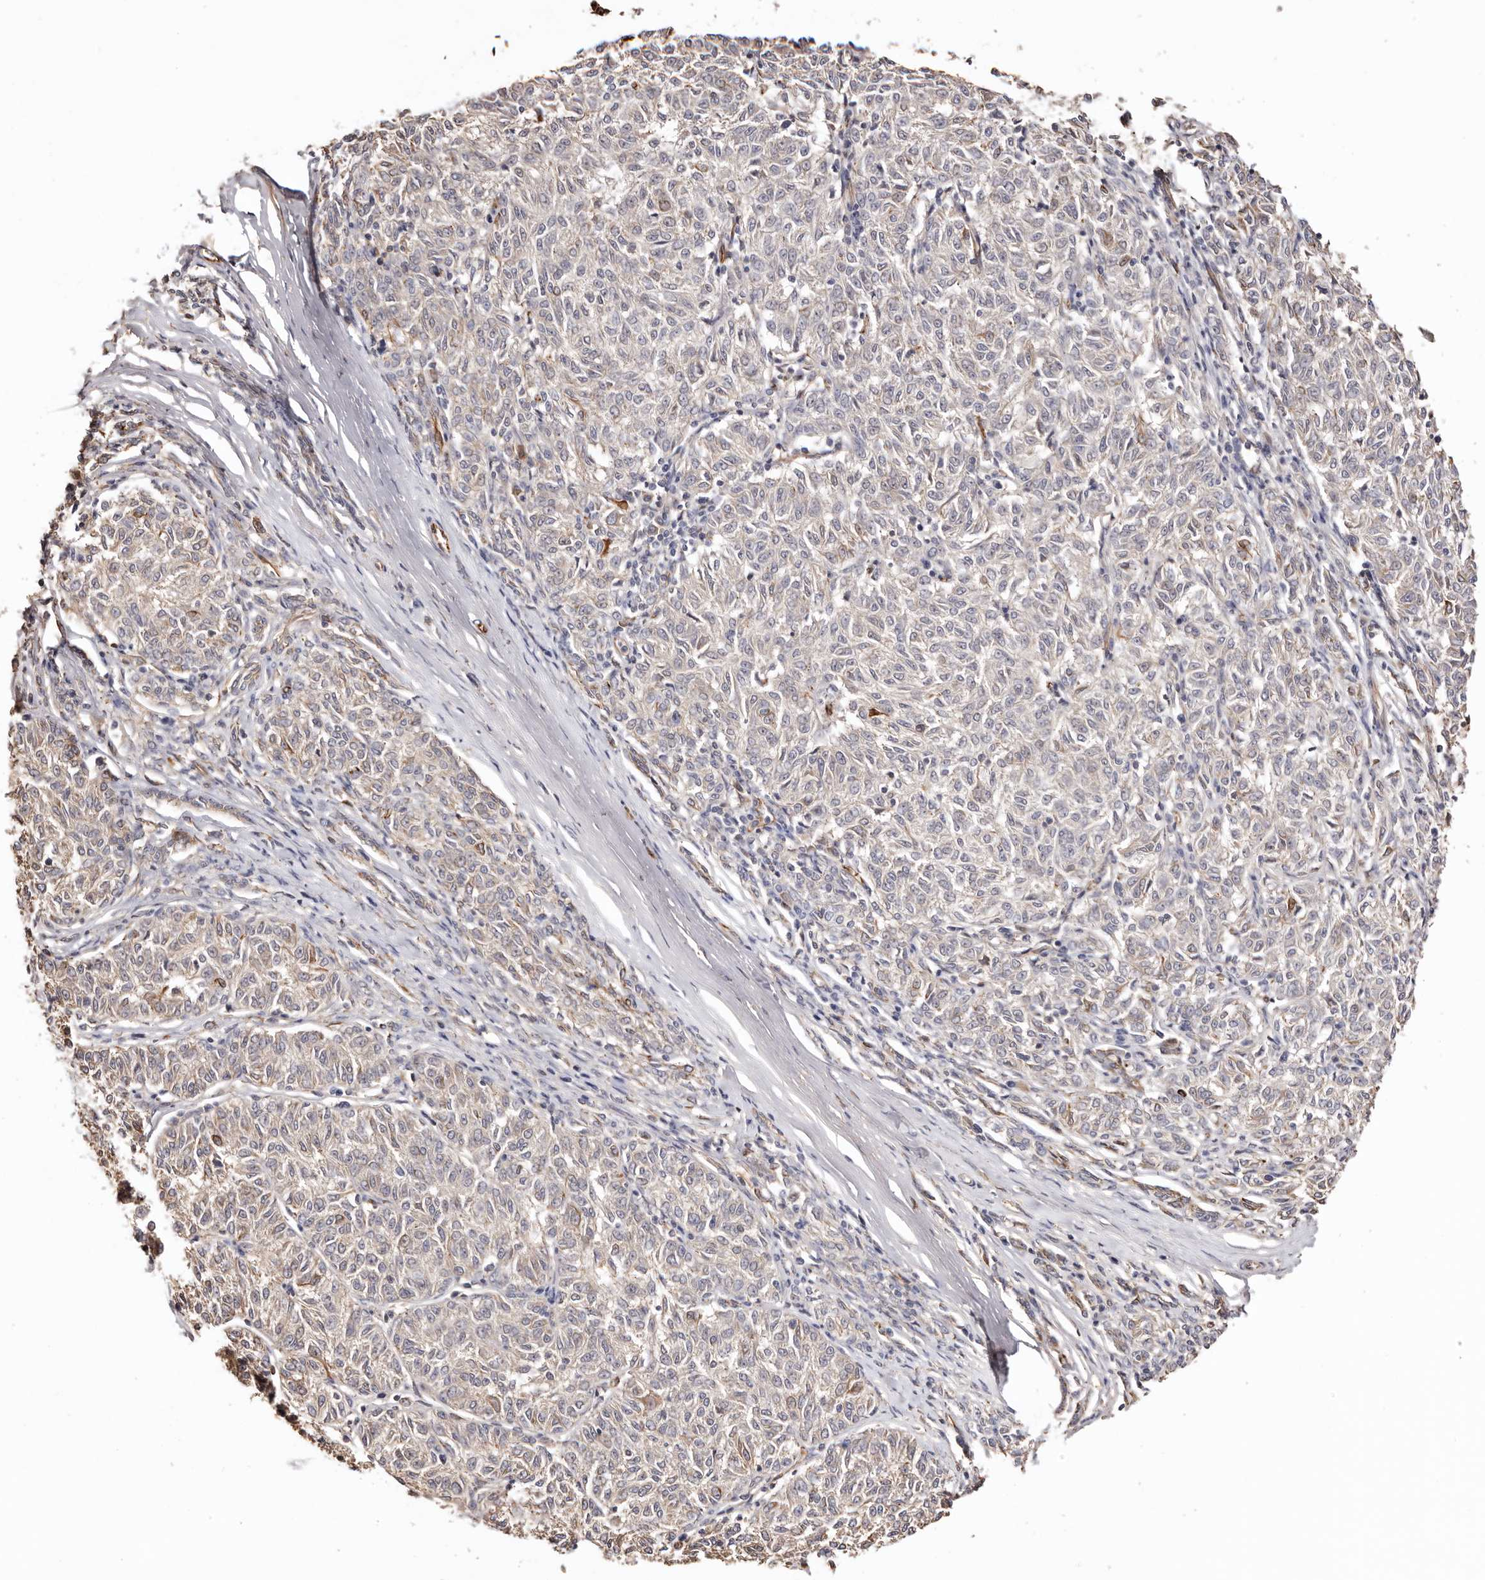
{"staining": {"intensity": "negative", "quantity": "none", "location": "none"}, "tissue": "melanoma", "cell_type": "Tumor cells", "image_type": "cancer", "snomed": [{"axis": "morphology", "description": "Malignant melanoma, NOS"}, {"axis": "topography", "description": "Skin"}], "caption": "Immunohistochemistry image of neoplastic tissue: melanoma stained with DAB (3,3'-diaminobenzidine) exhibits no significant protein expression in tumor cells.", "gene": "ZNF557", "patient": {"sex": "female", "age": 72}}